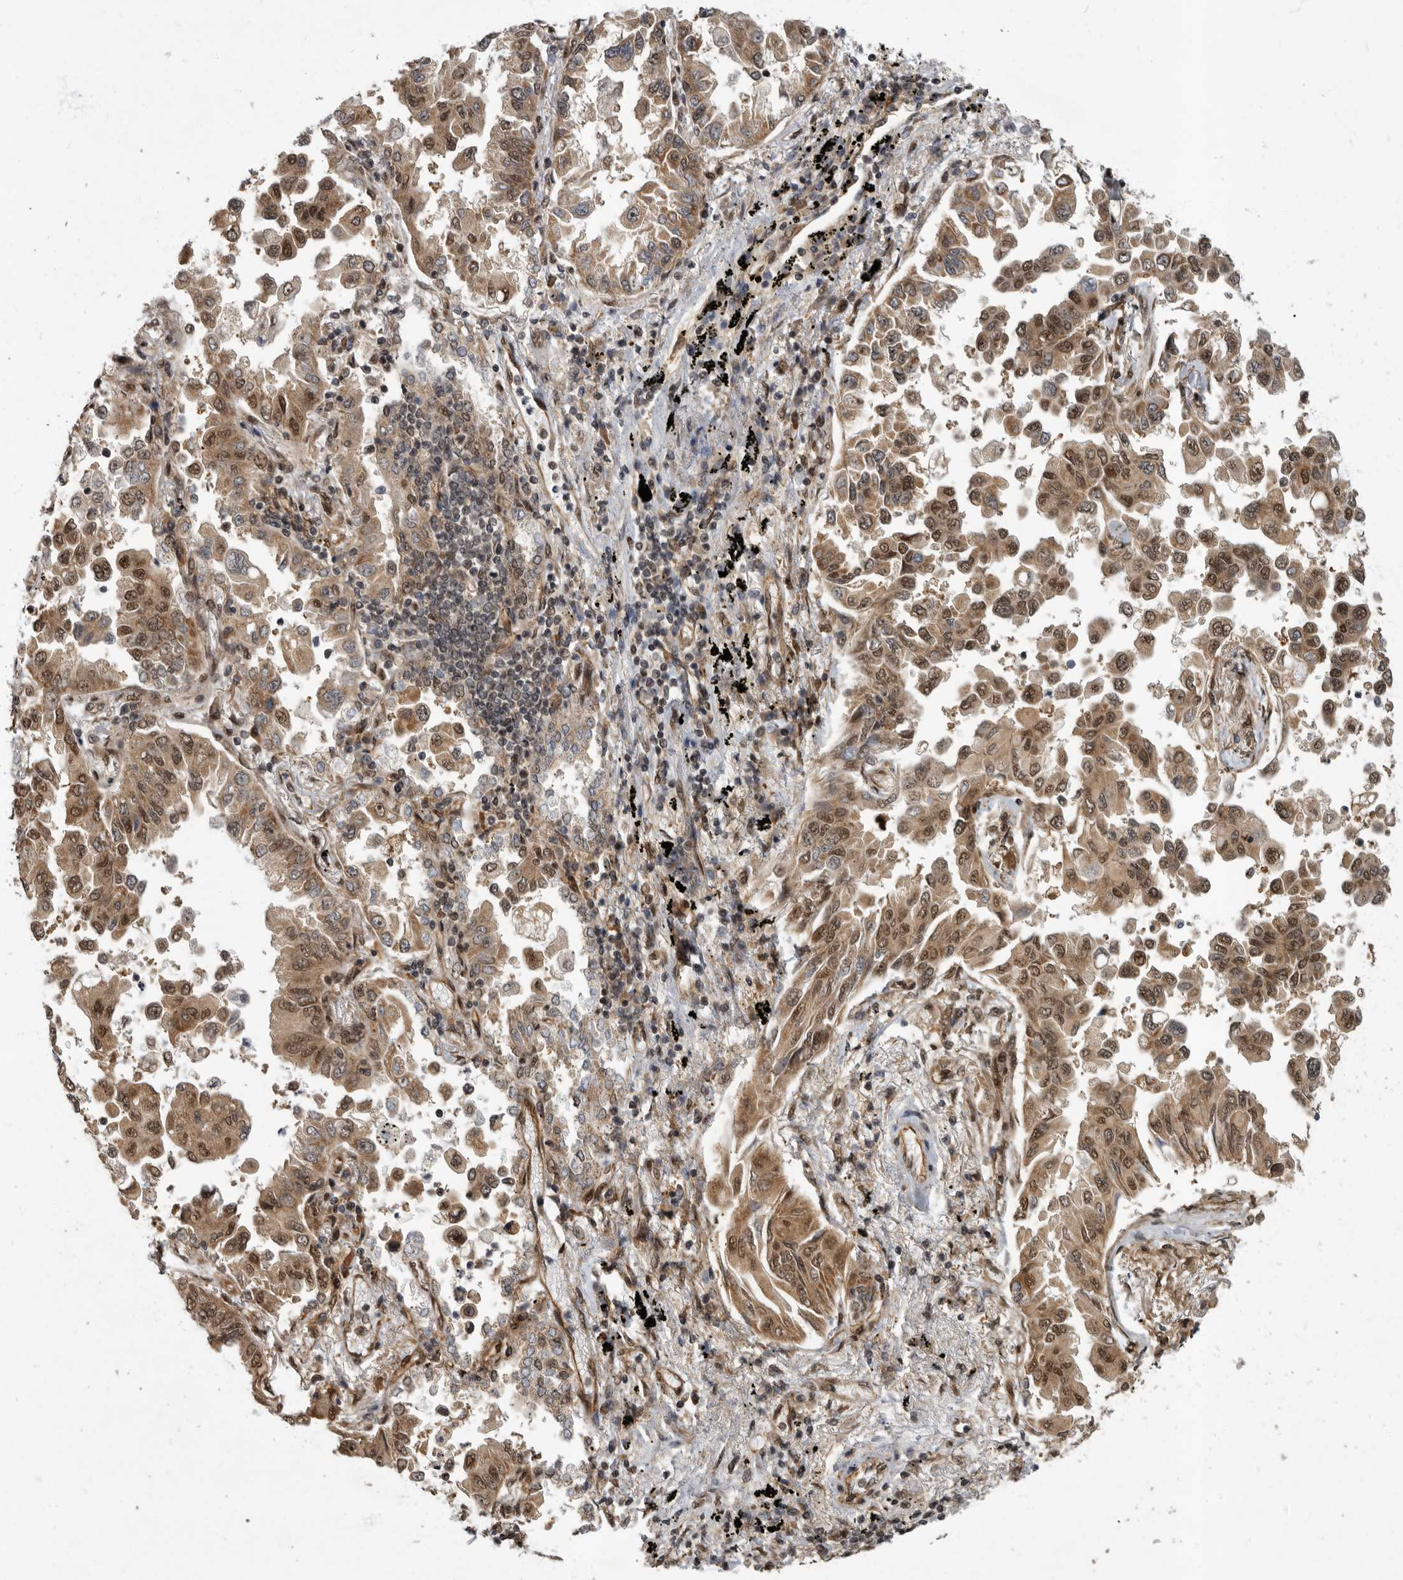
{"staining": {"intensity": "moderate", "quantity": ">75%", "location": "cytoplasmic/membranous,nuclear"}, "tissue": "lung cancer", "cell_type": "Tumor cells", "image_type": "cancer", "snomed": [{"axis": "morphology", "description": "Adenocarcinoma, NOS"}, {"axis": "topography", "description": "Lung"}], "caption": "Immunohistochemical staining of human adenocarcinoma (lung) exhibits medium levels of moderate cytoplasmic/membranous and nuclear protein staining in approximately >75% of tumor cells. Nuclei are stained in blue.", "gene": "VPS50", "patient": {"sex": "female", "age": 67}}